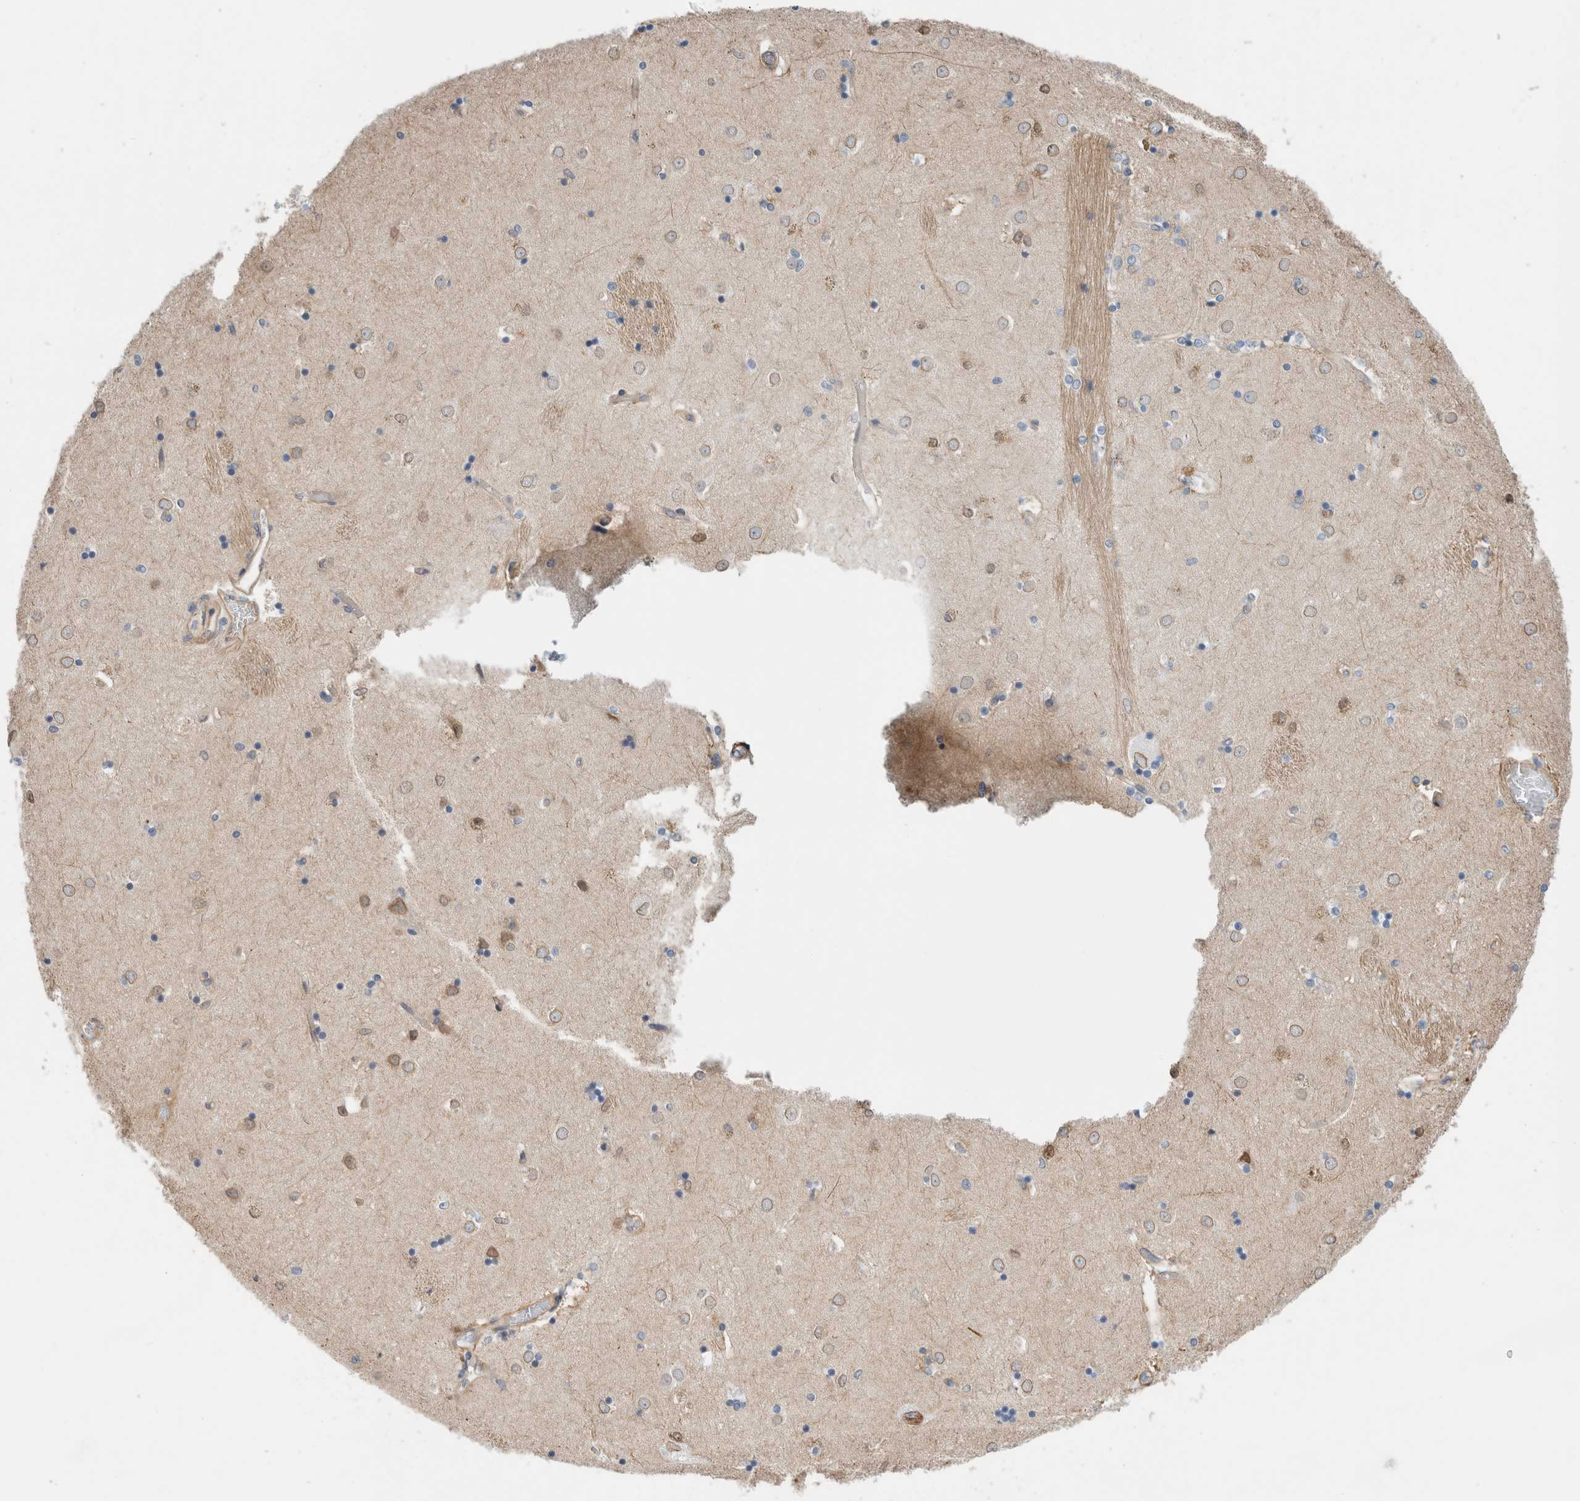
{"staining": {"intensity": "negative", "quantity": "none", "location": "none"}, "tissue": "caudate", "cell_type": "Glial cells", "image_type": "normal", "snomed": [{"axis": "morphology", "description": "Normal tissue, NOS"}, {"axis": "topography", "description": "Lateral ventricle wall"}], "caption": "High power microscopy micrograph of an immunohistochemistry photomicrograph of unremarkable caudate, revealing no significant expression in glial cells.", "gene": "CFI", "patient": {"sex": "male", "age": 45}}